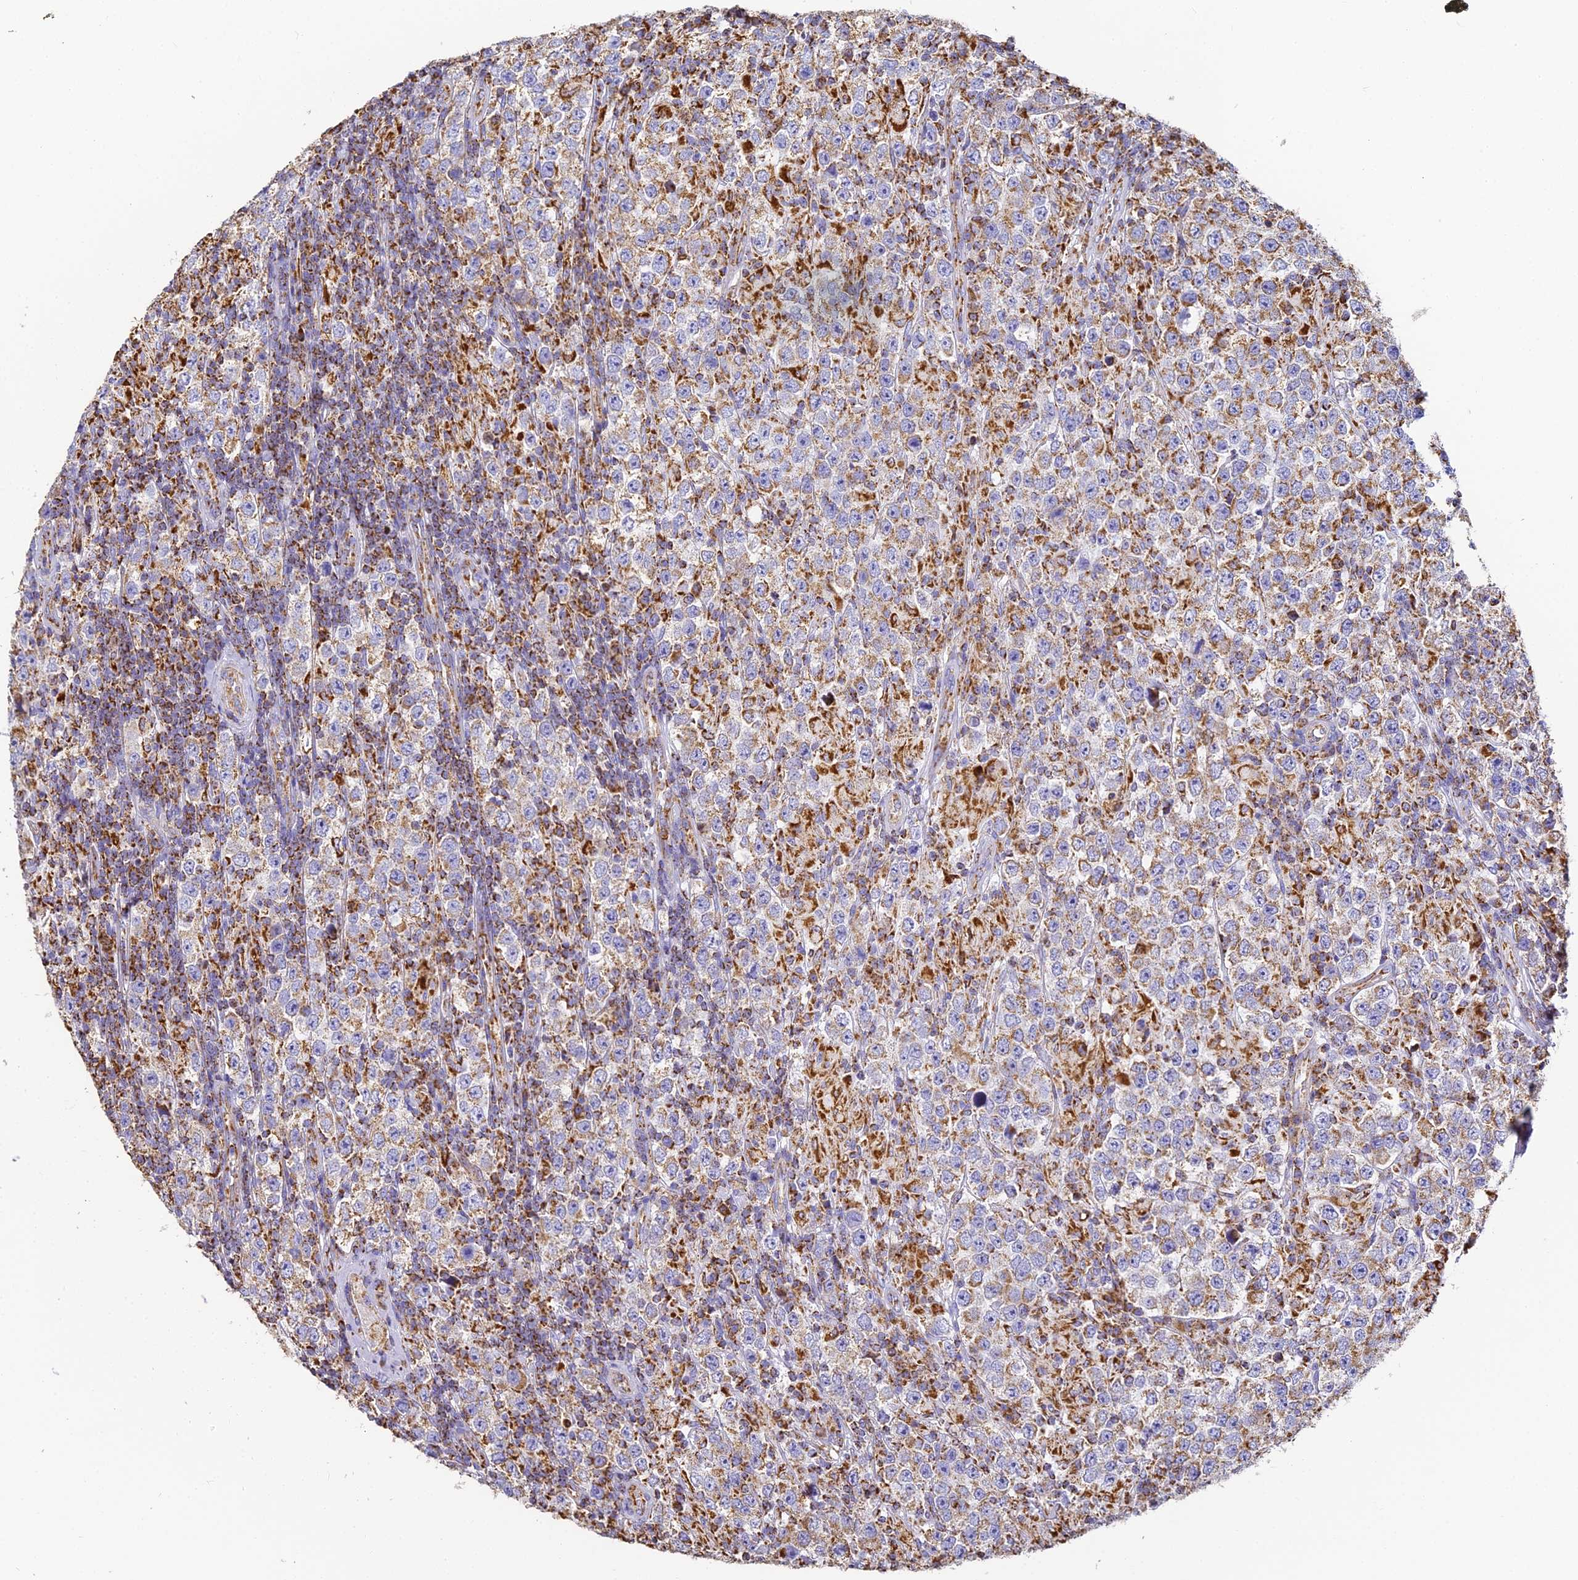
{"staining": {"intensity": "strong", "quantity": "25%-75%", "location": "cytoplasmic/membranous"}, "tissue": "testis cancer", "cell_type": "Tumor cells", "image_type": "cancer", "snomed": [{"axis": "morphology", "description": "Normal tissue, NOS"}, {"axis": "morphology", "description": "Urothelial carcinoma, High grade"}, {"axis": "morphology", "description": "Seminoma, NOS"}, {"axis": "morphology", "description": "Carcinoma, Embryonal, NOS"}, {"axis": "topography", "description": "Urinary bladder"}, {"axis": "topography", "description": "Testis"}], "caption": "Tumor cells demonstrate high levels of strong cytoplasmic/membranous expression in approximately 25%-75% of cells in testis cancer.", "gene": "COX6C", "patient": {"sex": "male", "age": 41}}